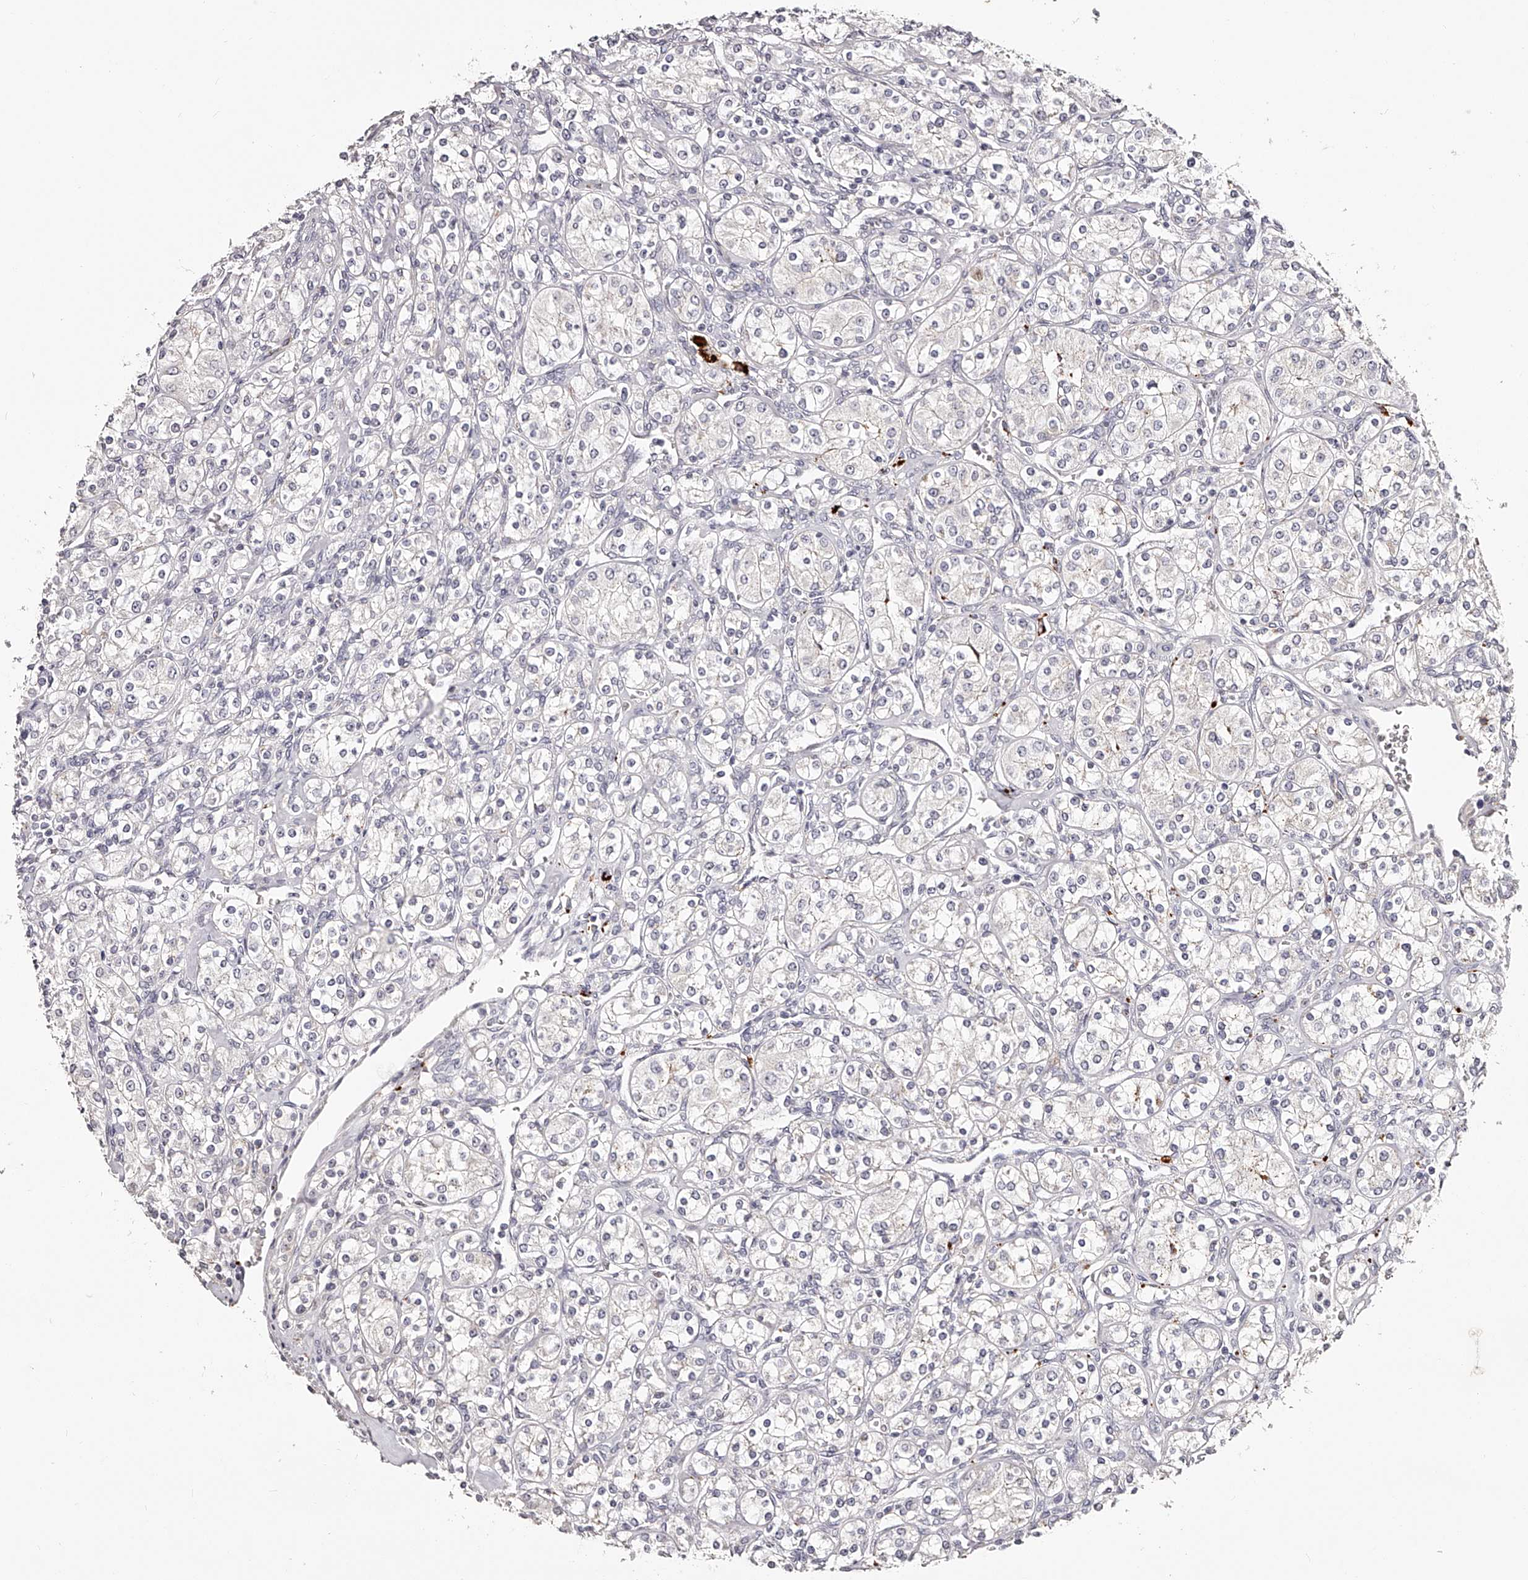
{"staining": {"intensity": "negative", "quantity": "none", "location": "none"}, "tissue": "renal cancer", "cell_type": "Tumor cells", "image_type": "cancer", "snomed": [{"axis": "morphology", "description": "Adenocarcinoma, NOS"}, {"axis": "topography", "description": "Kidney"}], "caption": "This is an immunohistochemistry (IHC) histopathology image of adenocarcinoma (renal). There is no expression in tumor cells.", "gene": "SLC35D3", "patient": {"sex": "male", "age": 77}}